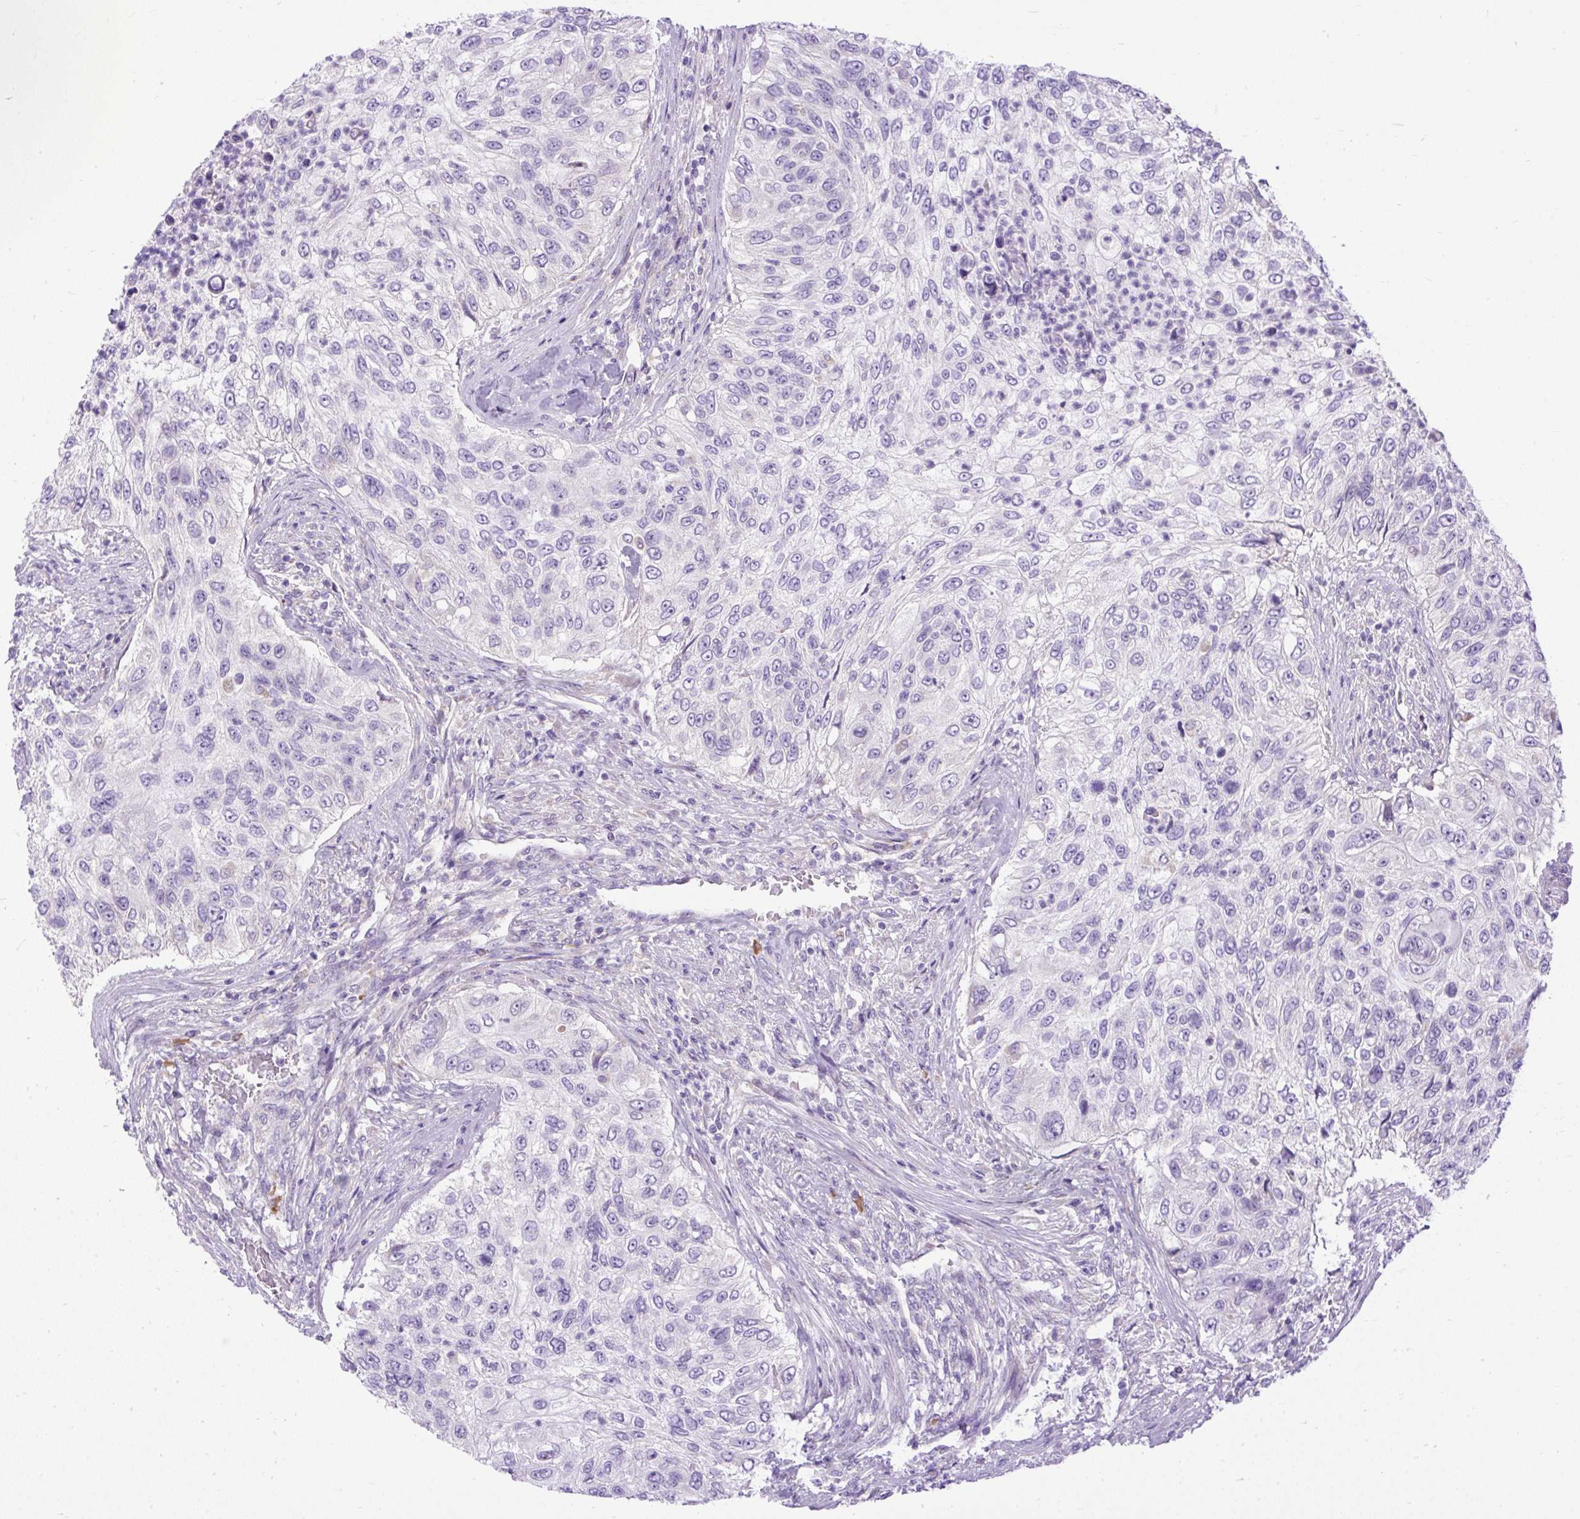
{"staining": {"intensity": "negative", "quantity": "none", "location": "none"}, "tissue": "urothelial cancer", "cell_type": "Tumor cells", "image_type": "cancer", "snomed": [{"axis": "morphology", "description": "Urothelial carcinoma, High grade"}, {"axis": "topography", "description": "Urinary bladder"}], "caption": "Human urothelial cancer stained for a protein using immunohistochemistry reveals no expression in tumor cells.", "gene": "SYBU", "patient": {"sex": "female", "age": 60}}